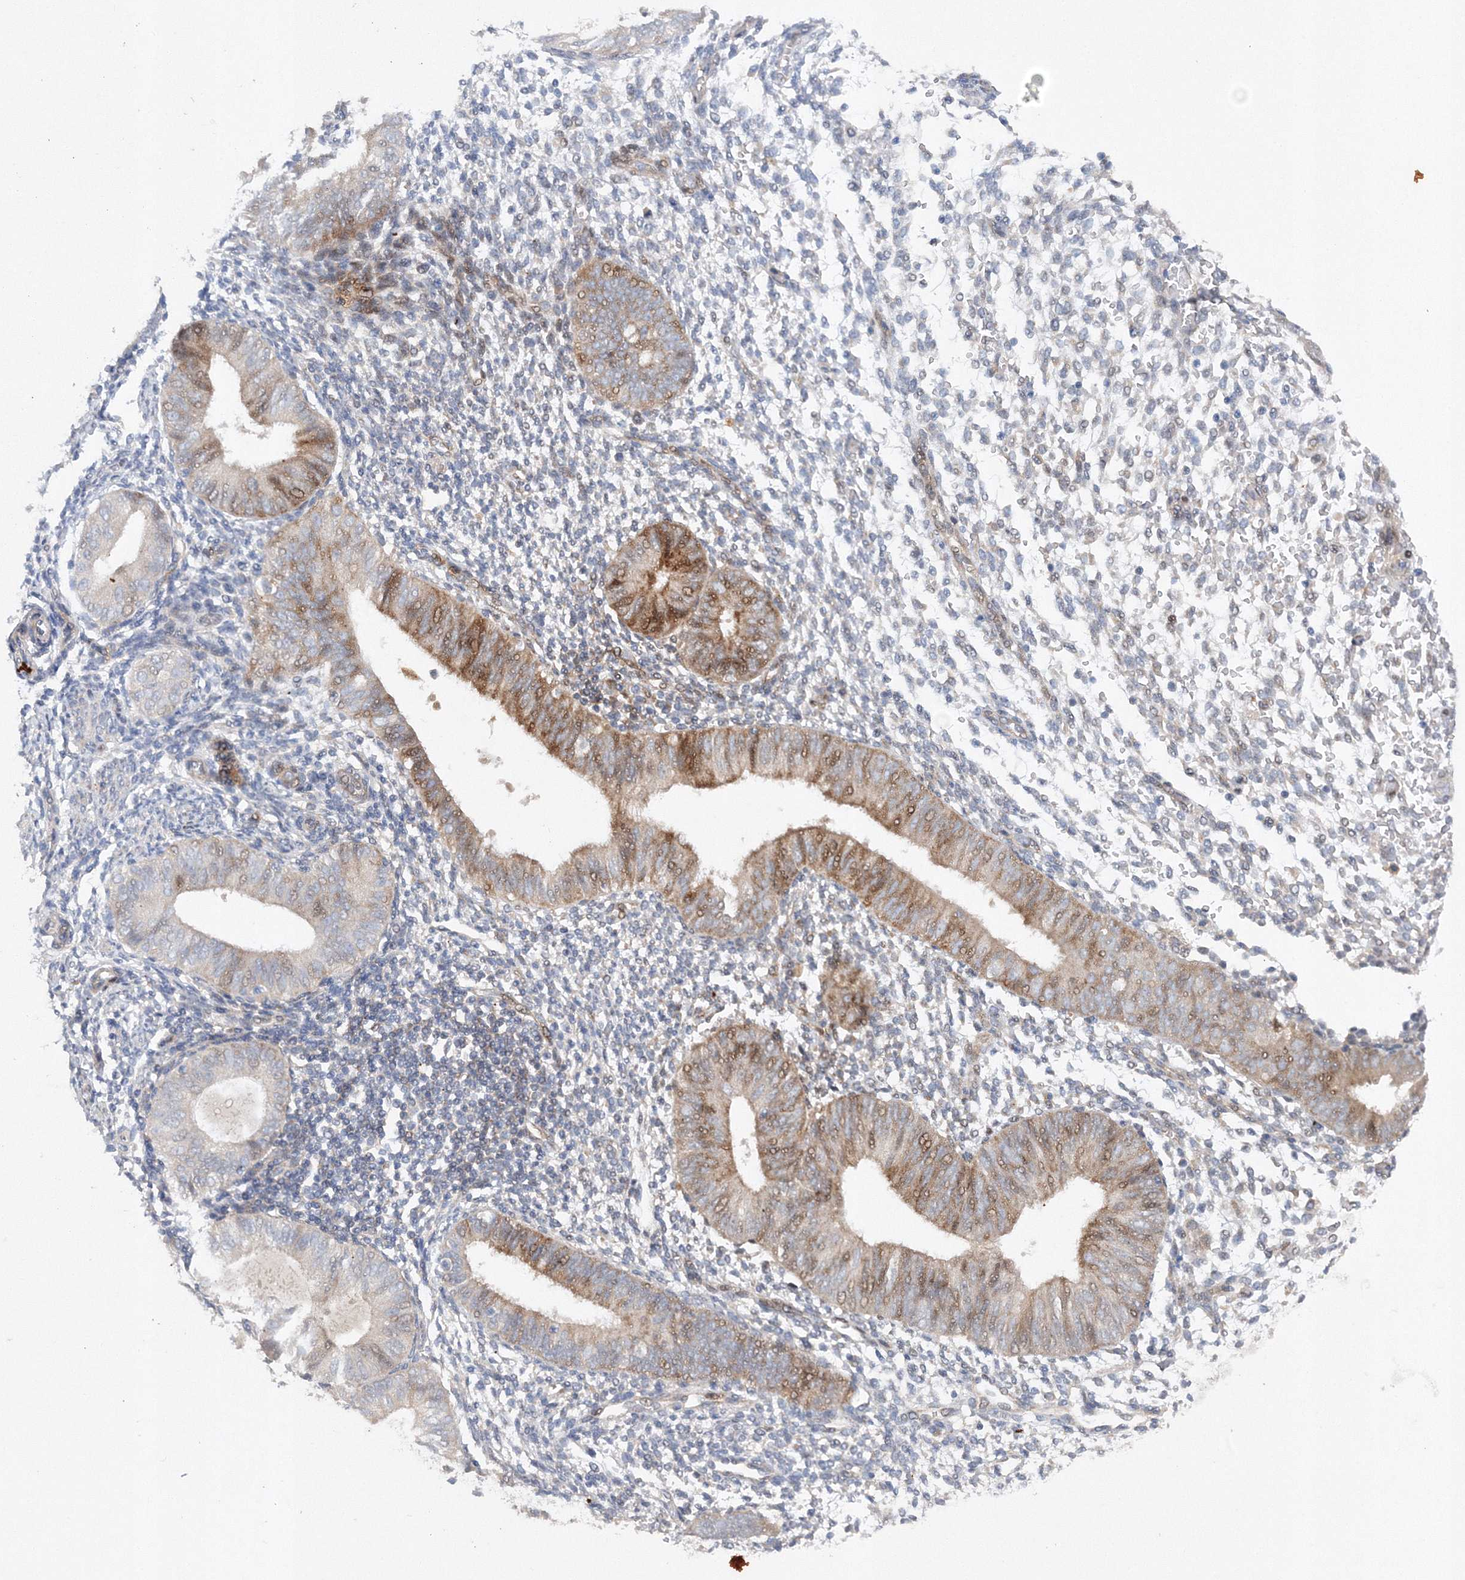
{"staining": {"intensity": "negative", "quantity": "none", "location": "none"}, "tissue": "endometrium", "cell_type": "Cells in endometrial stroma", "image_type": "normal", "snomed": [{"axis": "morphology", "description": "Normal tissue, NOS"}, {"axis": "topography", "description": "Uterus"}, {"axis": "topography", "description": "Endometrium"}], "caption": "Human endometrium stained for a protein using immunohistochemistry (IHC) demonstrates no expression in cells in endometrial stroma.", "gene": "SLC36A1", "patient": {"sex": "female", "age": 48}}